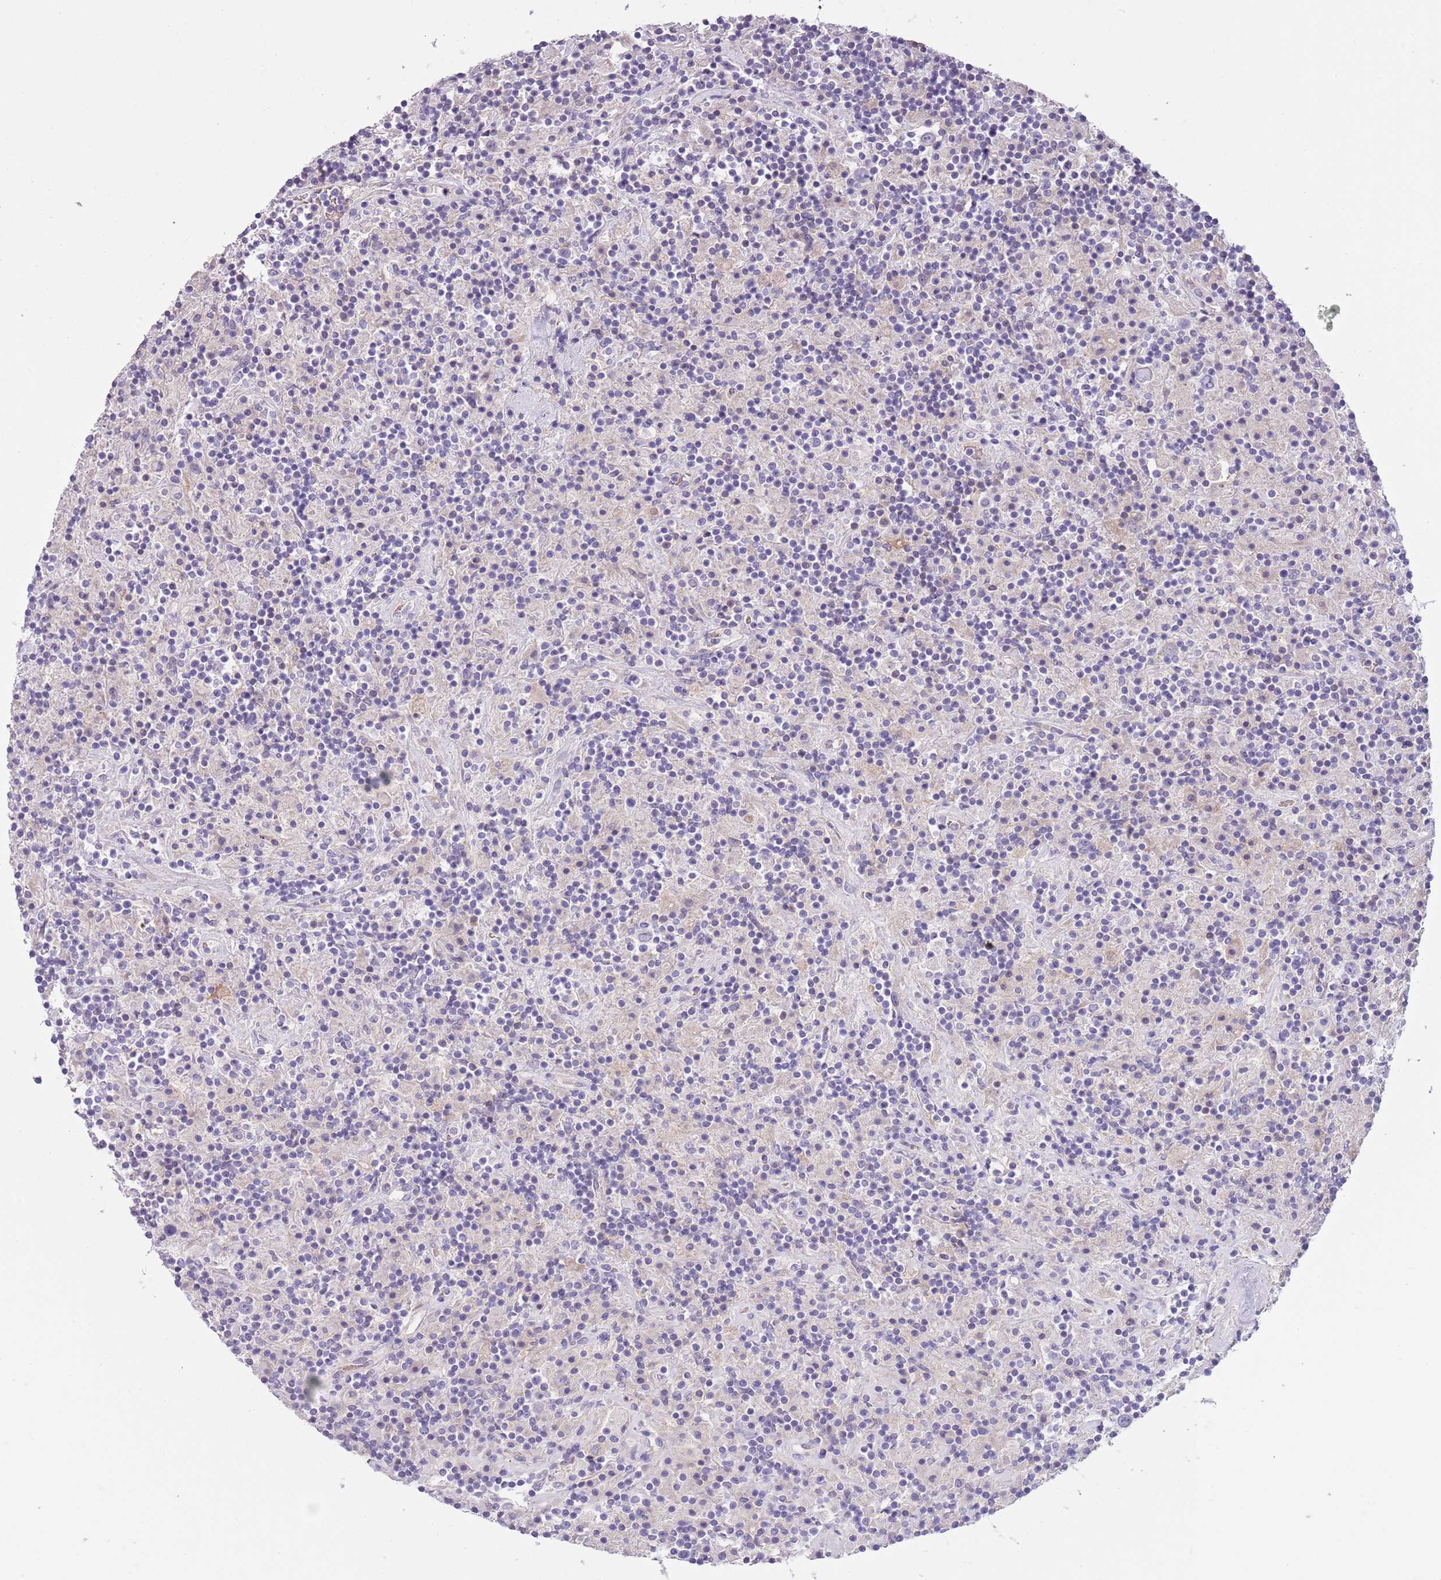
{"staining": {"intensity": "negative", "quantity": "none", "location": "none"}, "tissue": "lymphoma", "cell_type": "Tumor cells", "image_type": "cancer", "snomed": [{"axis": "morphology", "description": "Hodgkin's disease, NOS"}, {"axis": "topography", "description": "Lymph node"}], "caption": "IHC photomicrograph of human Hodgkin's disease stained for a protein (brown), which exhibits no staining in tumor cells. Brightfield microscopy of IHC stained with DAB (3,3'-diaminobenzidine) (brown) and hematoxylin (blue), captured at high magnification.", "gene": "HES3", "patient": {"sex": "male", "age": 70}}